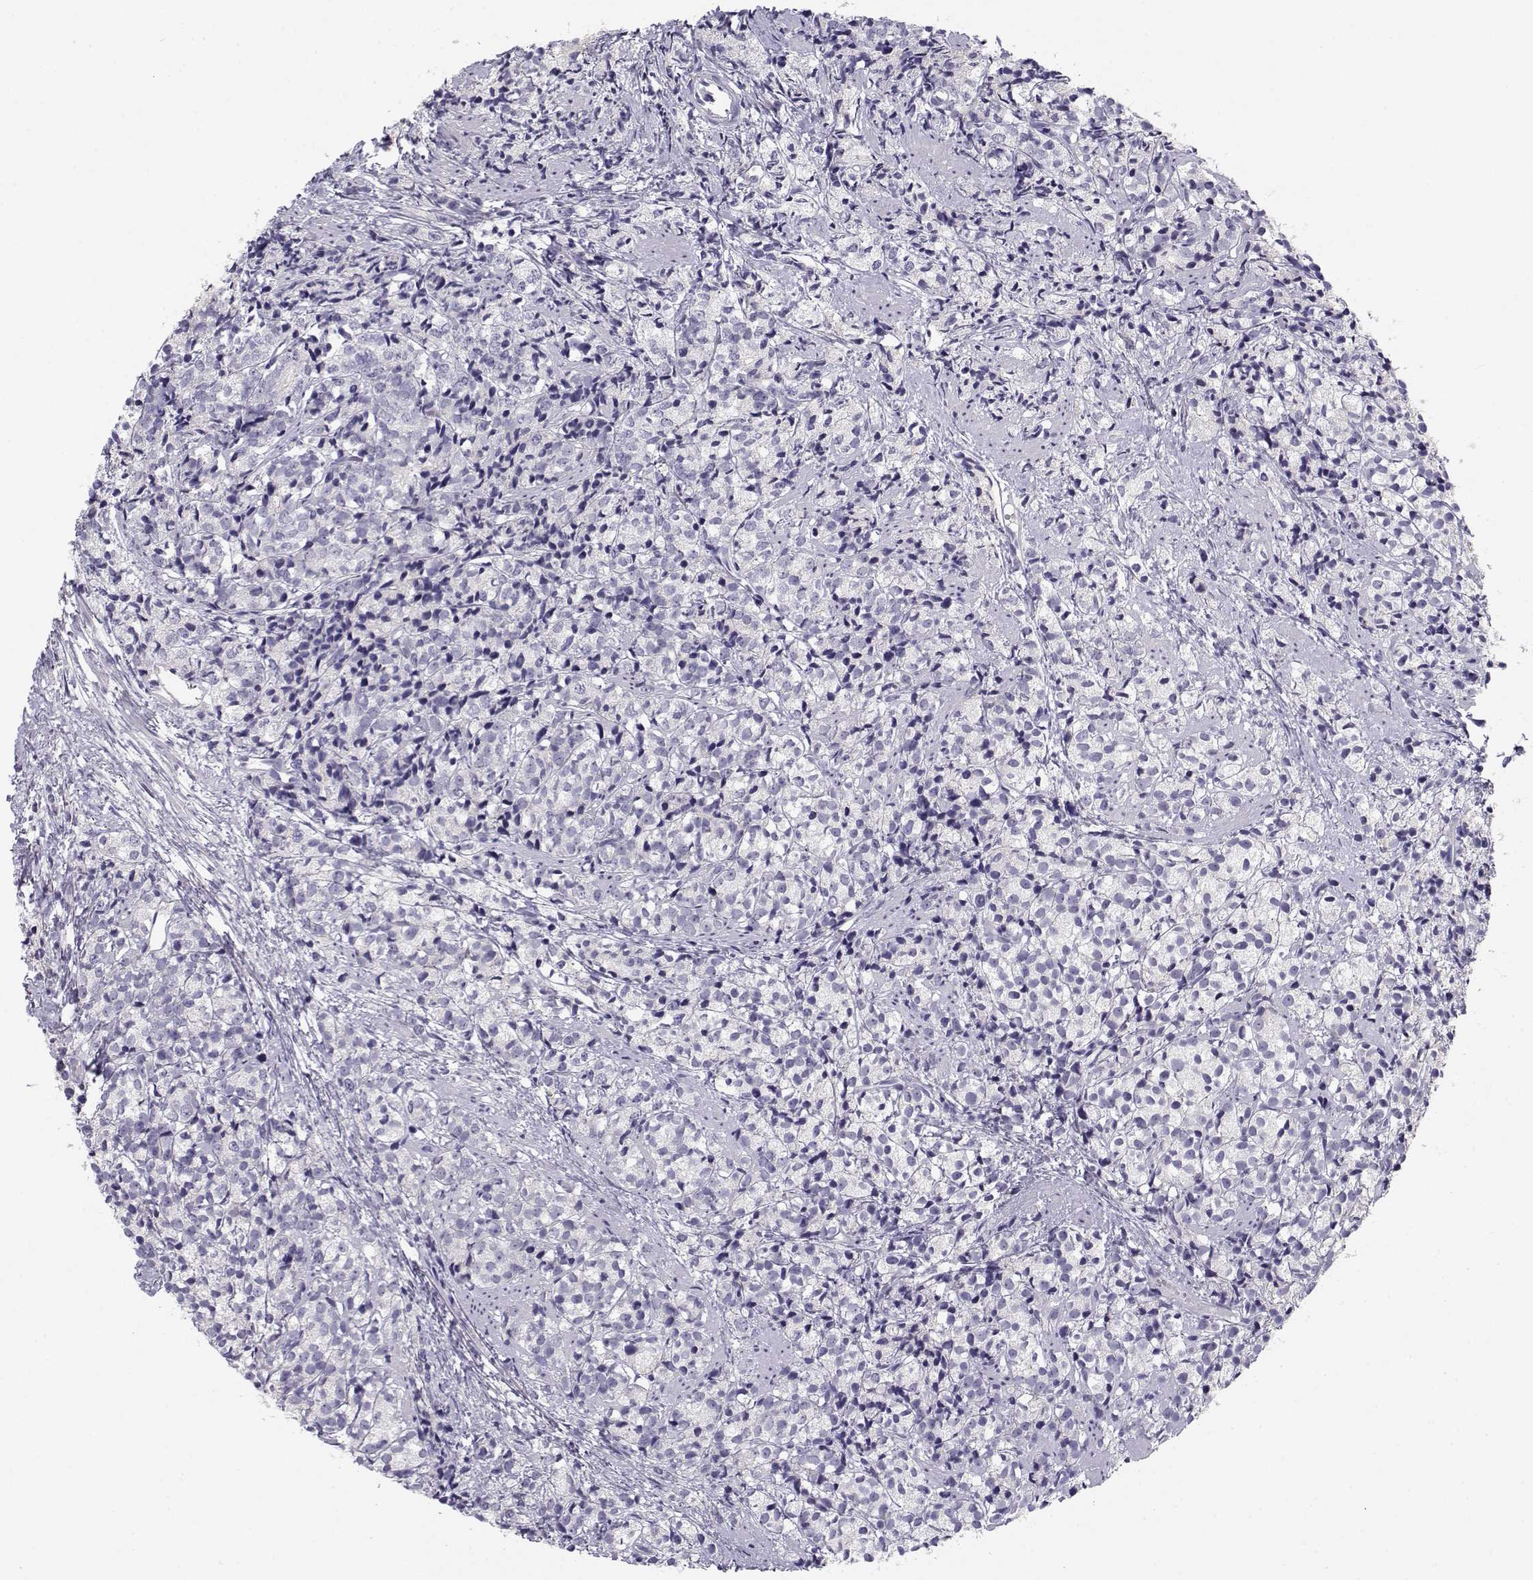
{"staining": {"intensity": "negative", "quantity": "none", "location": "none"}, "tissue": "prostate cancer", "cell_type": "Tumor cells", "image_type": "cancer", "snomed": [{"axis": "morphology", "description": "Adenocarcinoma, High grade"}, {"axis": "topography", "description": "Prostate"}], "caption": "Tumor cells show no significant protein staining in prostate cancer (adenocarcinoma (high-grade)).", "gene": "DDX25", "patient": {"sex": "male", "age": 53}}